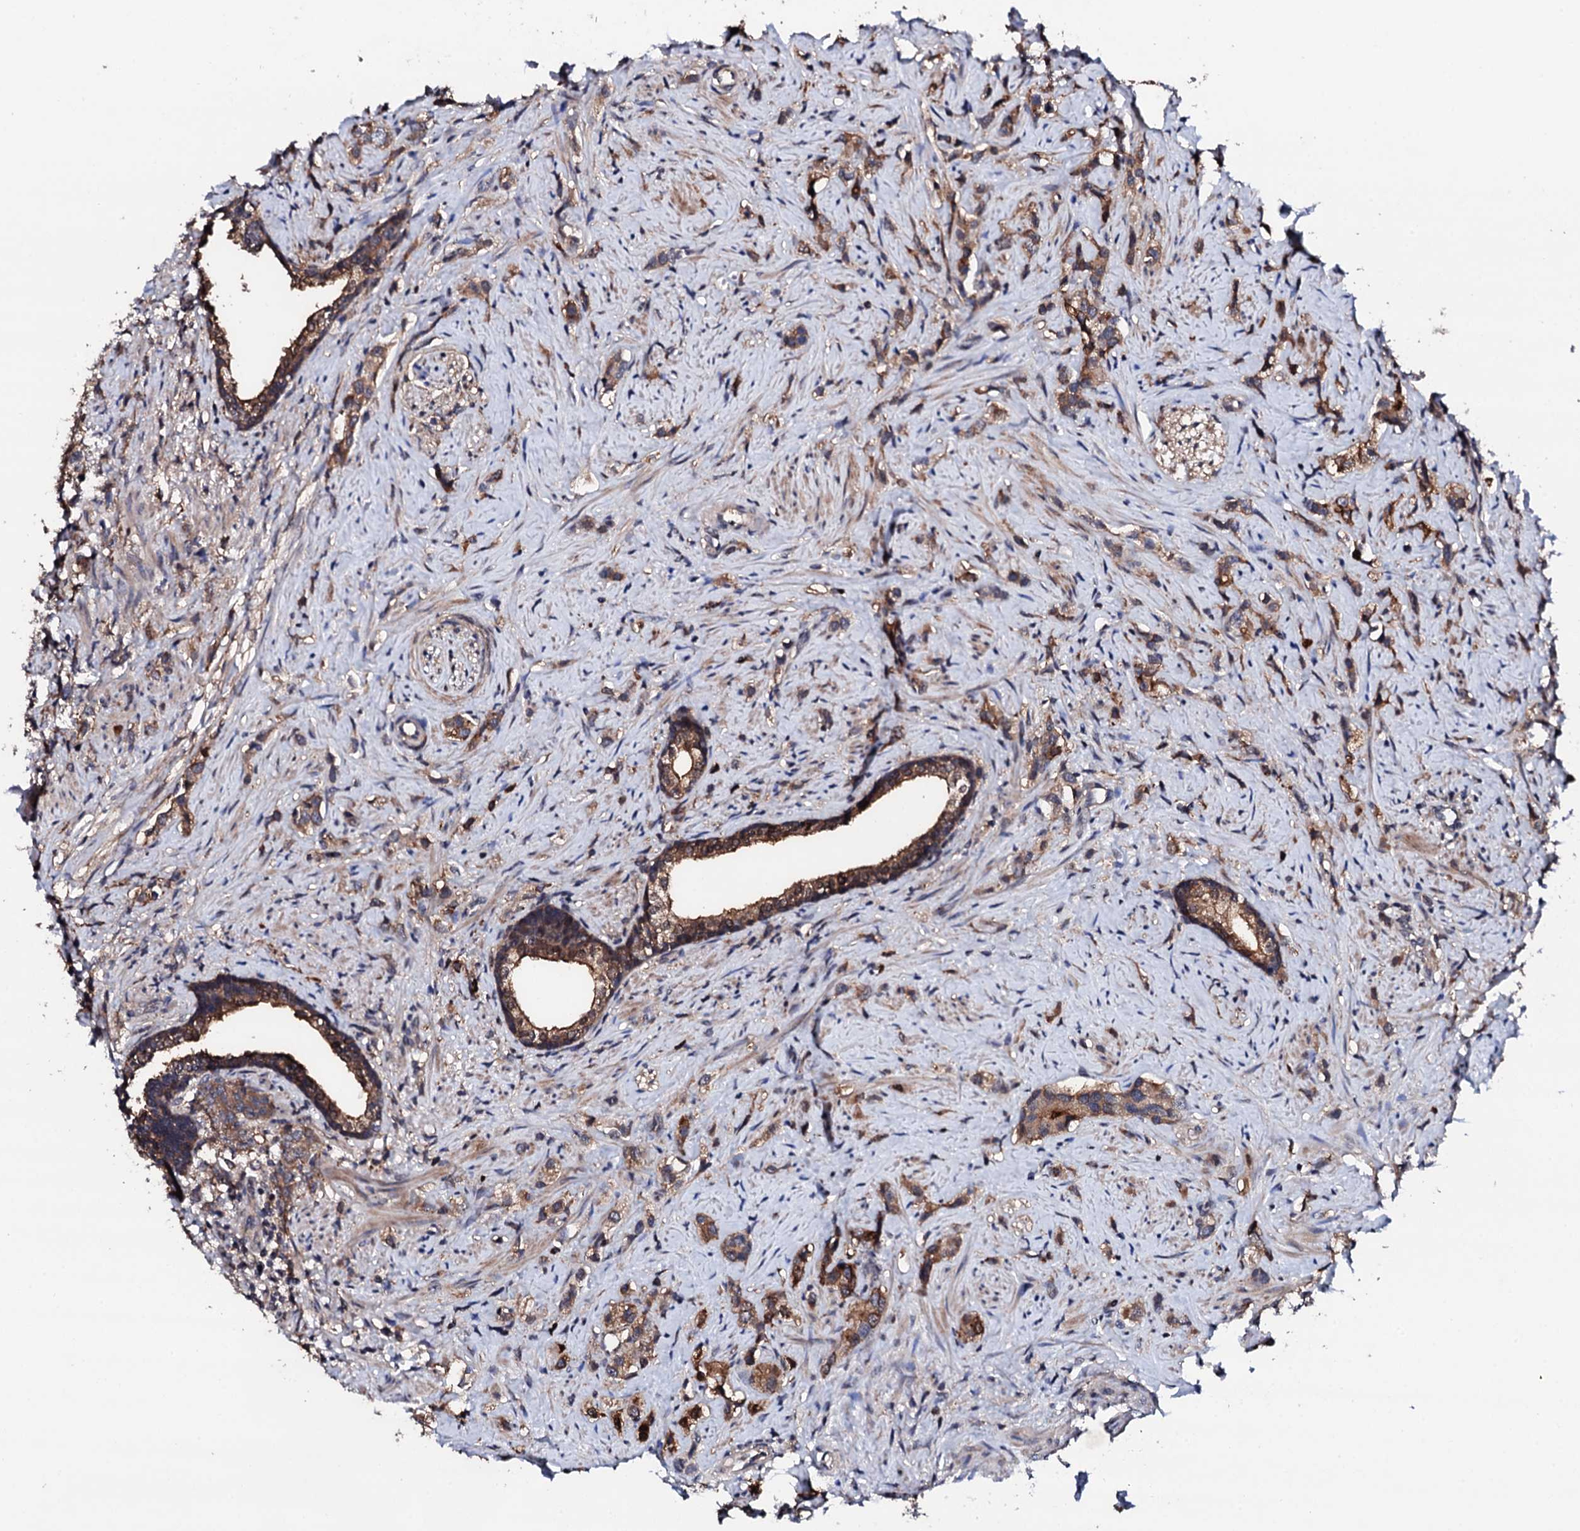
{"staining": {"intensity": "moderate", "quantity": ">75%", "location": "cytoplasmic/membranous"}, "tissue": "prostate cancer", "cell_type": "Tumor cells", "image_type": "cancer", "snomed": [{"axis": "morphology", "description": "Adenocarcinoma, High grade"}, {"axis": "topography", "description": "Prostate"}], "caption": "Protein analysis of adenocarcinoma (high-grade) (prostate) tissue reveals moderate cytoplasmic/membranous expression in approximately >75% of tumor cells.", "gene": "EDC3", "patient": {"sex": "male", "age": 63}}